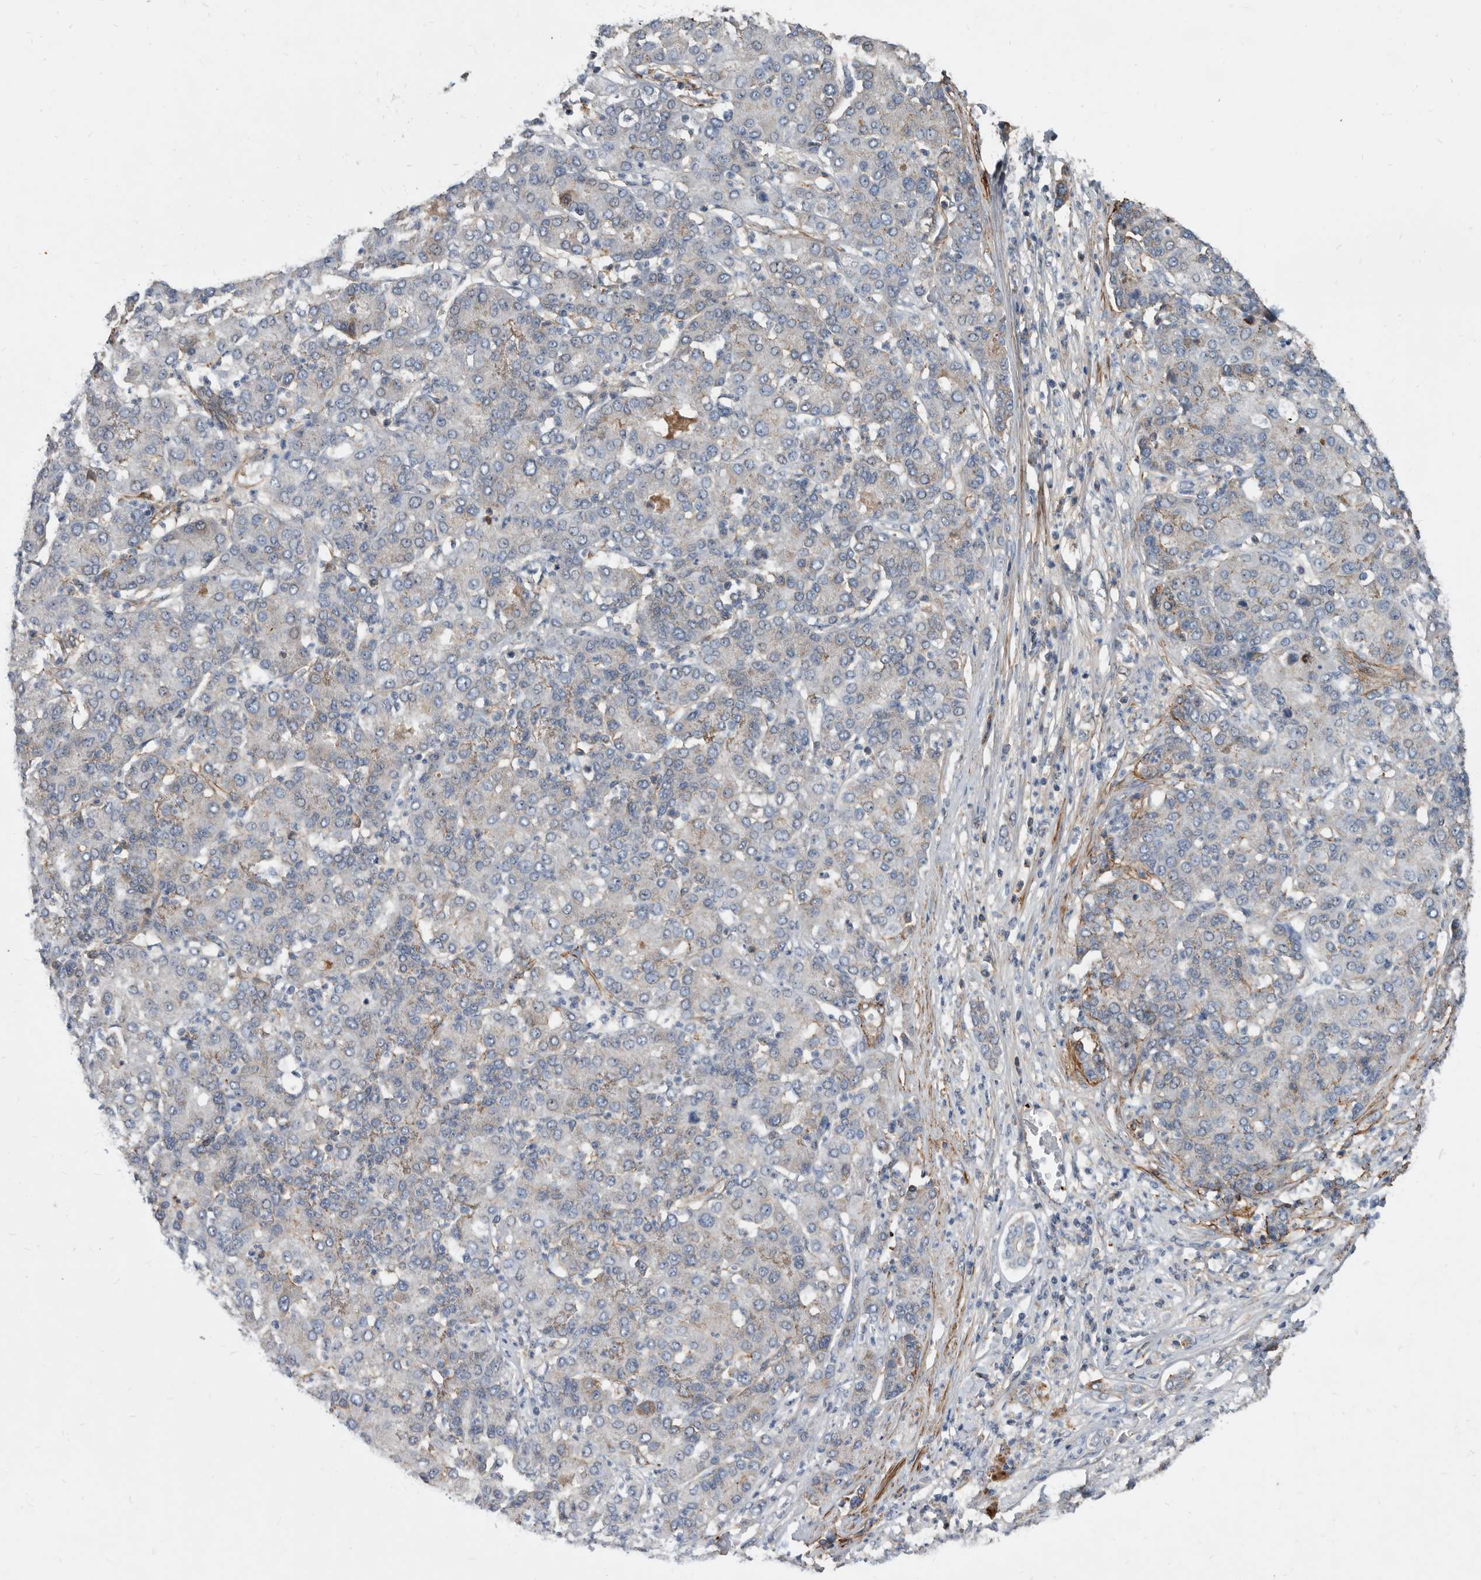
{"staining": {"intensity": "negative", "quantity": "none", "location": "none"}, "tissue": "liver cancer", "cell_type": "Tumor cells", "image_type": "cancer", "snomed": [{"axis": "morphology", "description": "Carcinoma, Hepatocellular, NOS"}, {"axis": "topography", "description": "Liver"}], "caption": "Liver hepatocellular carcinoma stained for a protein using immunohistochemistry (IHC) demonstrates no staining tumor cells.", "gene": "PI15", "patient": {"sex": "male", "age": 65}}